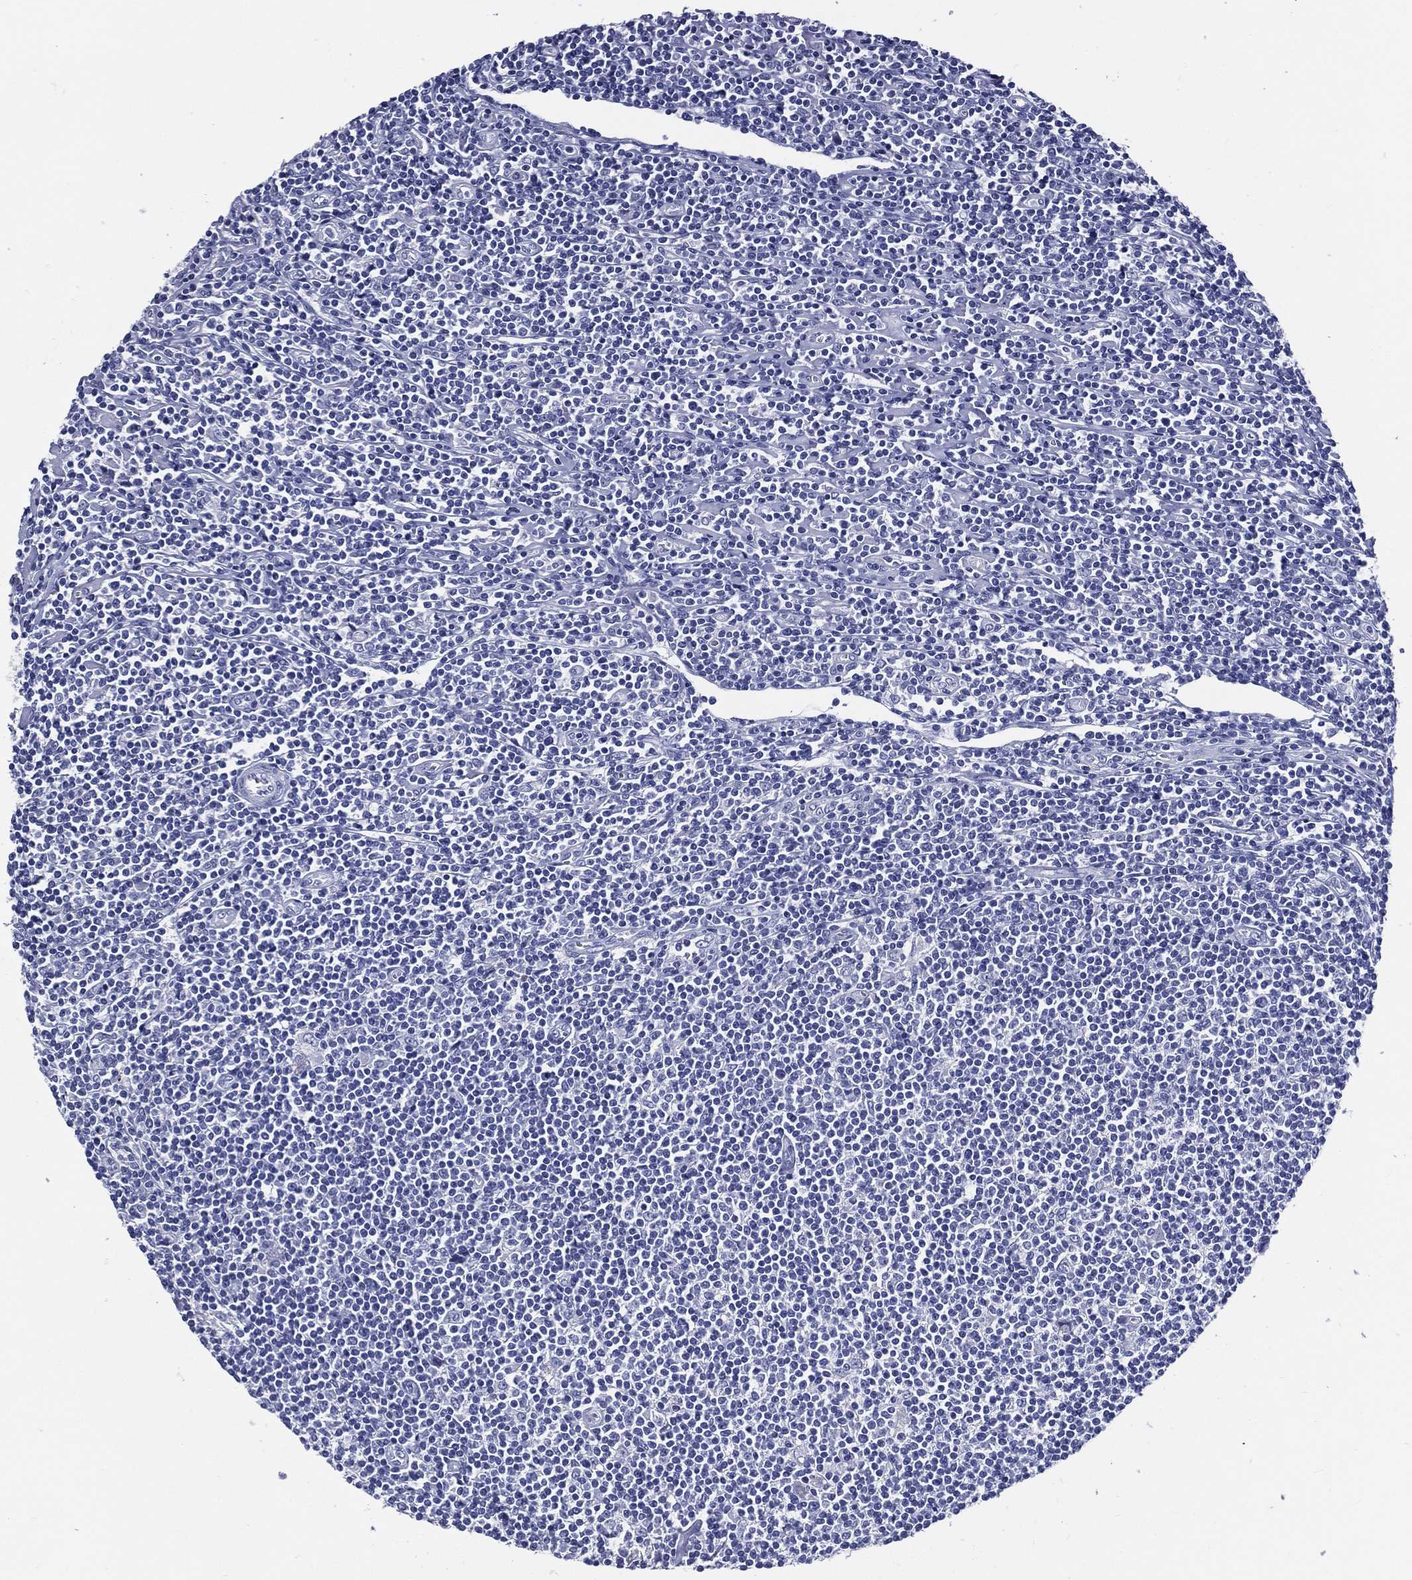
{"staining": {"intensity": "negative", "quantity": "none", "location": "none"}, "tissue": "lymphoma", "cell_type": "Tumor cells", "image_type": "cancer", "snomed": [{"axis": "morphology", "description": "Hodgkin's disease, NOS"}, {"axis": "topography", "description": "Lymph node"}], "caption": "This is an immunohistochemistry photomicrograph of human Hodgkin's disease. There is no staining in tumor cells.", "gene": "ACE2", "patient": {"sex": "male", "age": 40}}